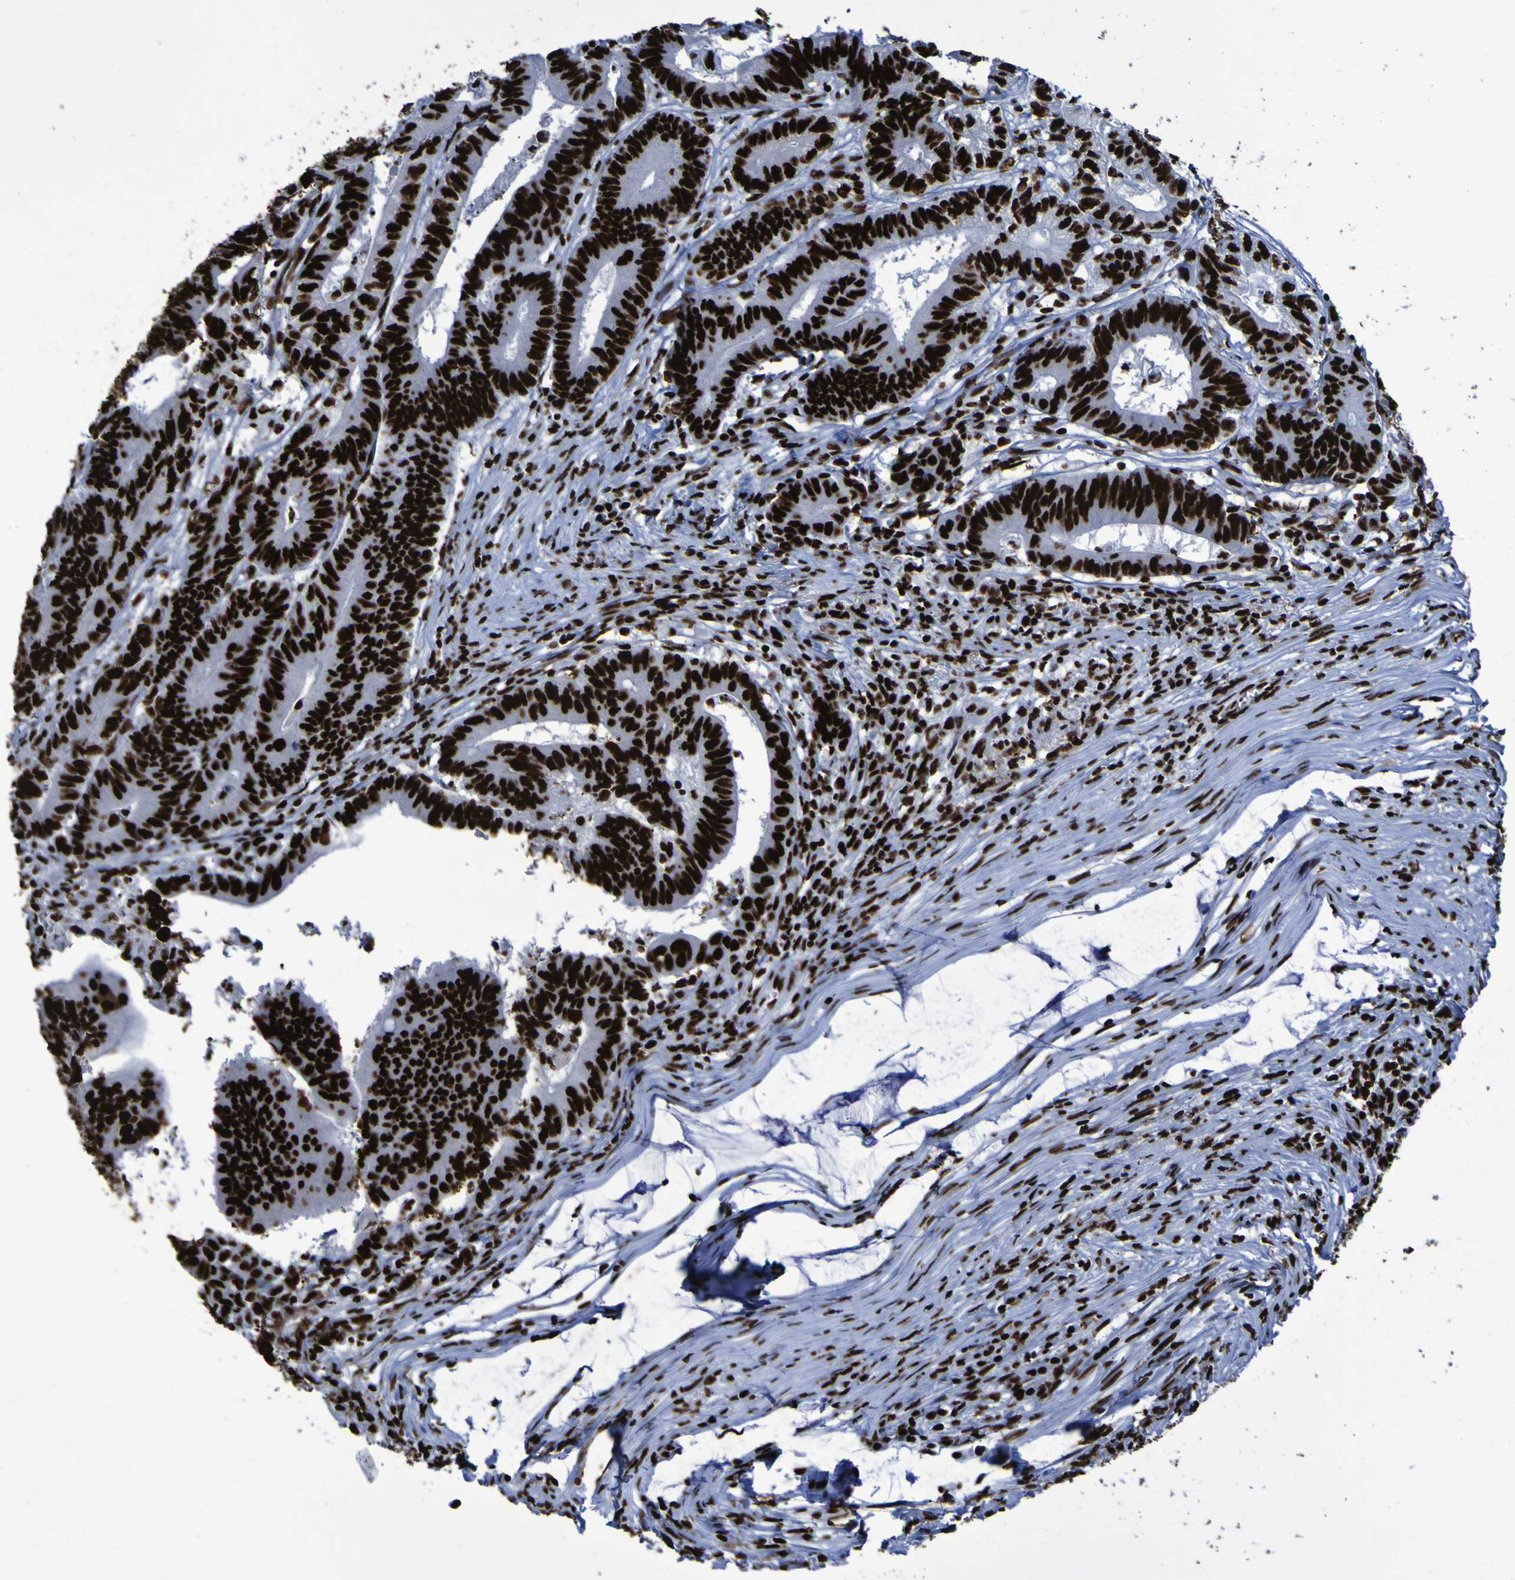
{"staining": {"intensity": "strong", "quantity": ">75%", "location": "nuclear"}, "tissue": "colorectal cancer", "cell_type": "Tumor cells", "image_type": "cancer", "snomed": [{"axis": "morphology", "description": "Adenocarcinoma, NOS"}, {"axis": "topography", "description": "Colon"}], "caption": "The histopathology image exhibits a brown stain indicating the presence of a protein in the nuclear of tumor cells in adenocarcinoma (colorectal). The protein is stained brown, and the nuclei are stained in blue (DAB (3,3'-diaminobenzidine) IHC with brightfield microscopy, high magnification).", "gene": "NPM1", "patient": {"sex": "male", "age": 45}}